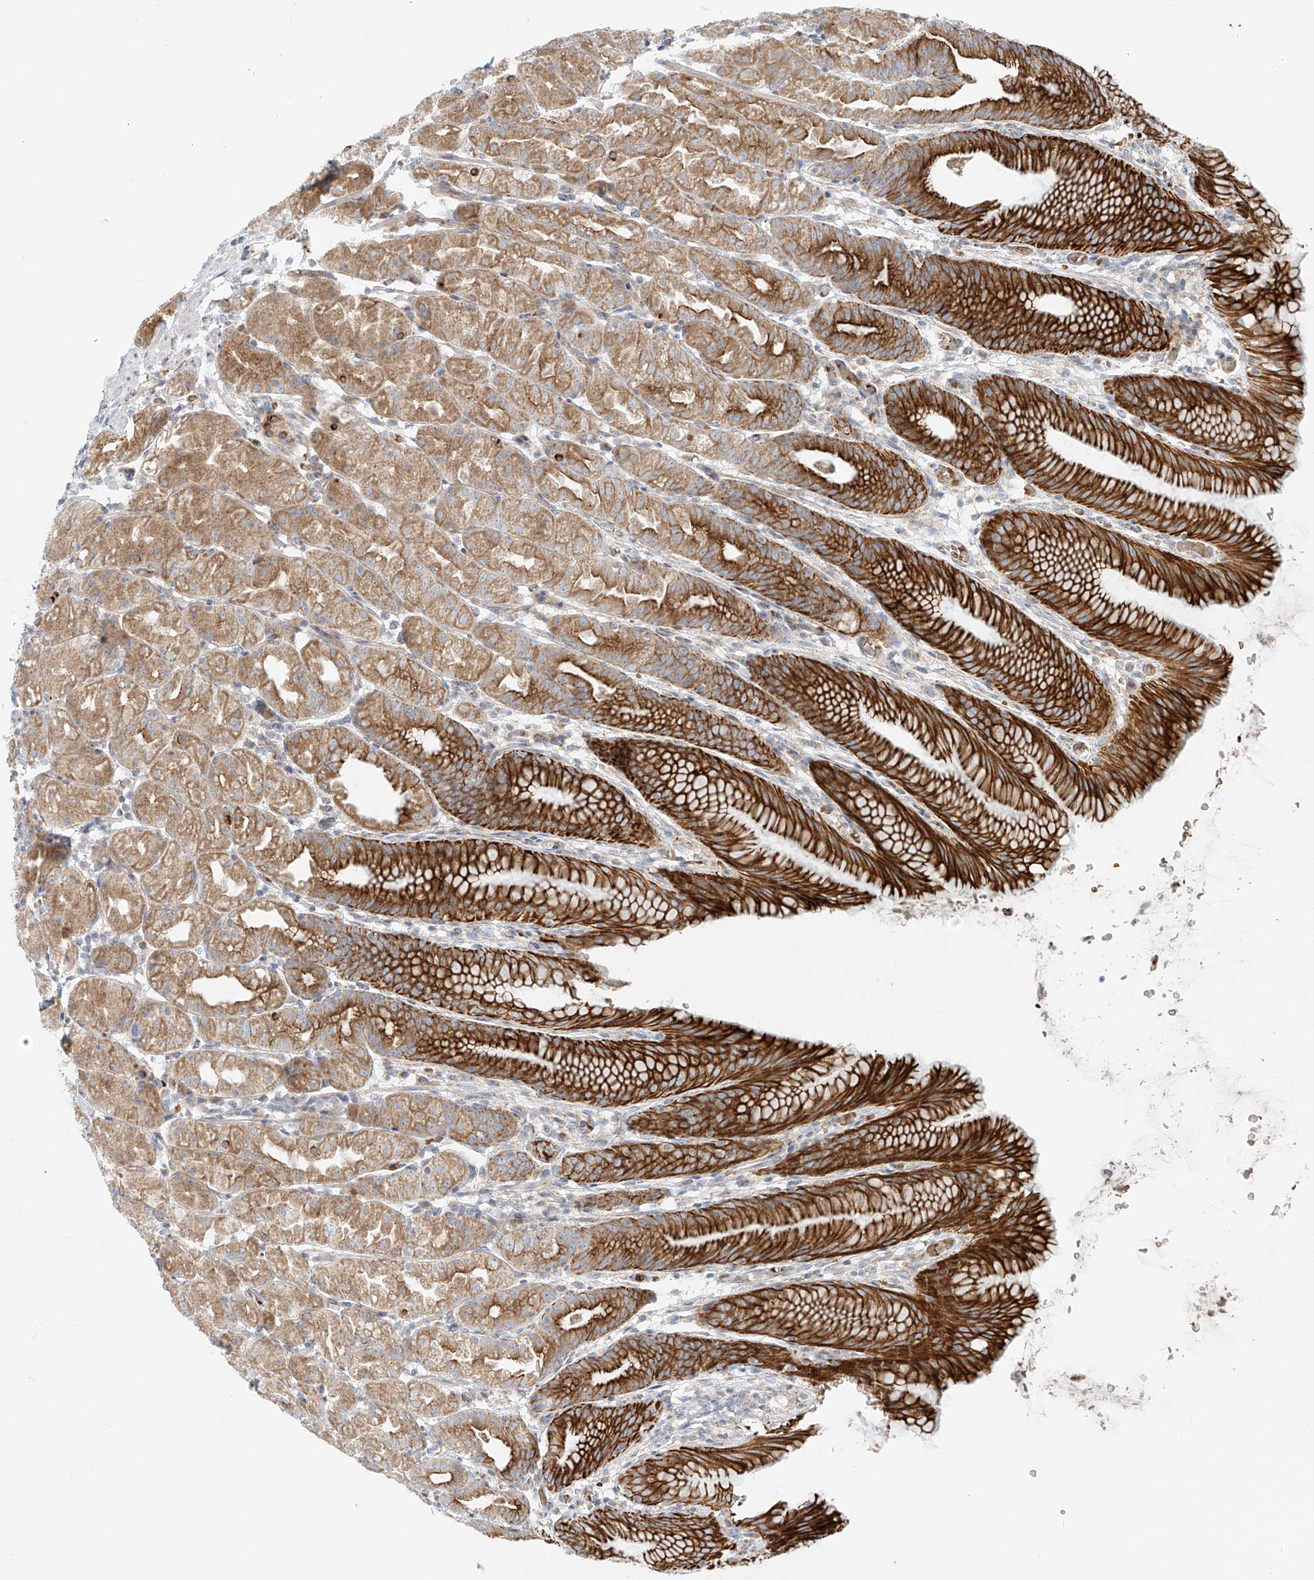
{"staining": {"intensity": "strong", "quantity": ">75%", "location": "cytoplasmic/membranous"}, "tissue": "stomach", "cell_type": "Glandular cells", "image_type": "normal", "snomed": [{"axis": "morphology", "description": "Normal tissue, NOS"}, {"axis": "topography", "description": "Stomach, upper"}], "caption": "Protein expression analysis of unremarkable stomach reveals strong cytoplasmic/membranous positivity in about >75% of glandular cells.", "gene": "EIPR1", "patient": {"sex": "male", "age": 48}}